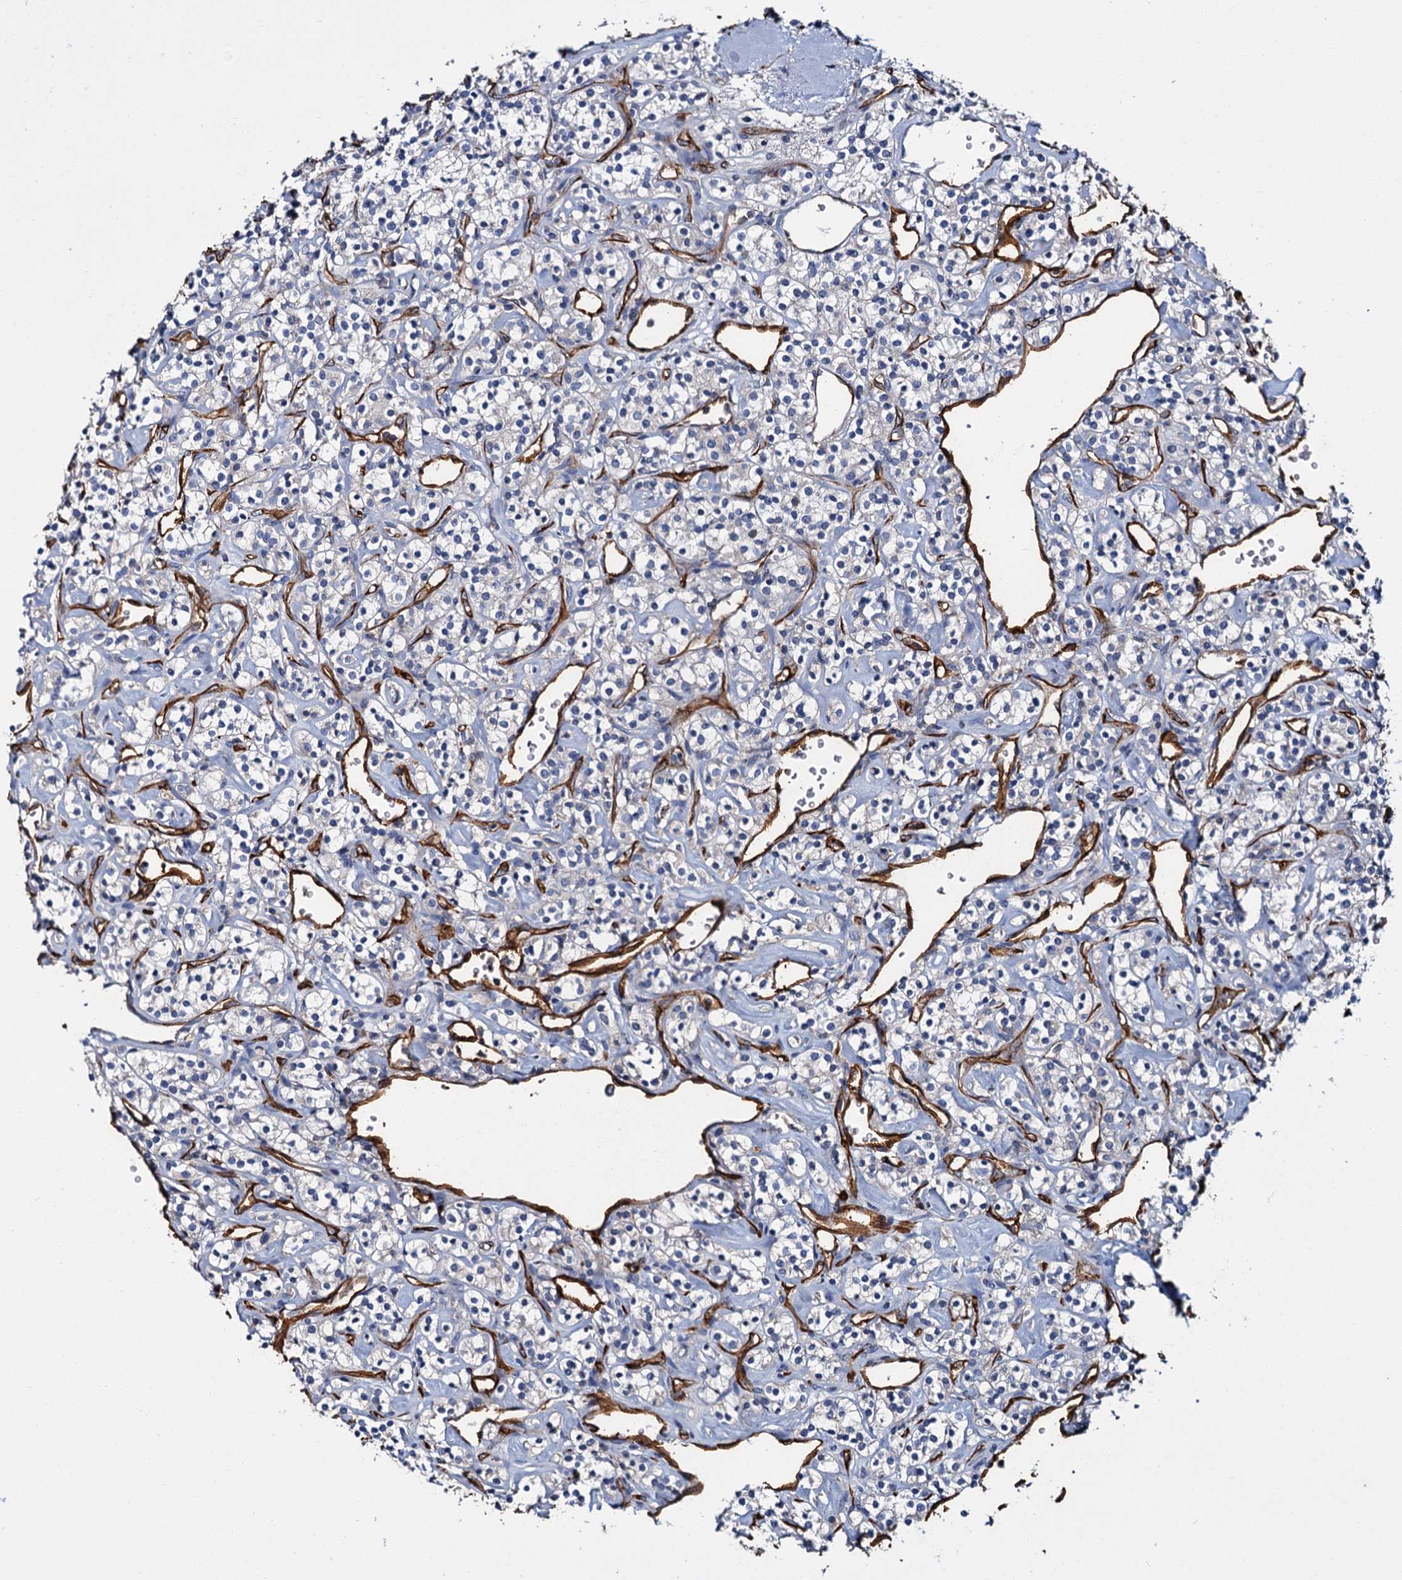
{"staining": {"intensity": "negative", "quantity": "none", "location": "none"}, "tissue": "renal cancer", "cell_type": "Tumor cells", "image_type": "cancer", "snomed": [{"axis": "morphology", "description": "Adenocarcinoma, NOS"}, {"axis": "topography", "description": "Kidney"}], "caption": "This is an immunohistochemistry image of human renal cancer. There is no positivity in tumor cells.", "gene": "CACNA1C", "patient": {"sex": "male", "age": 77}}